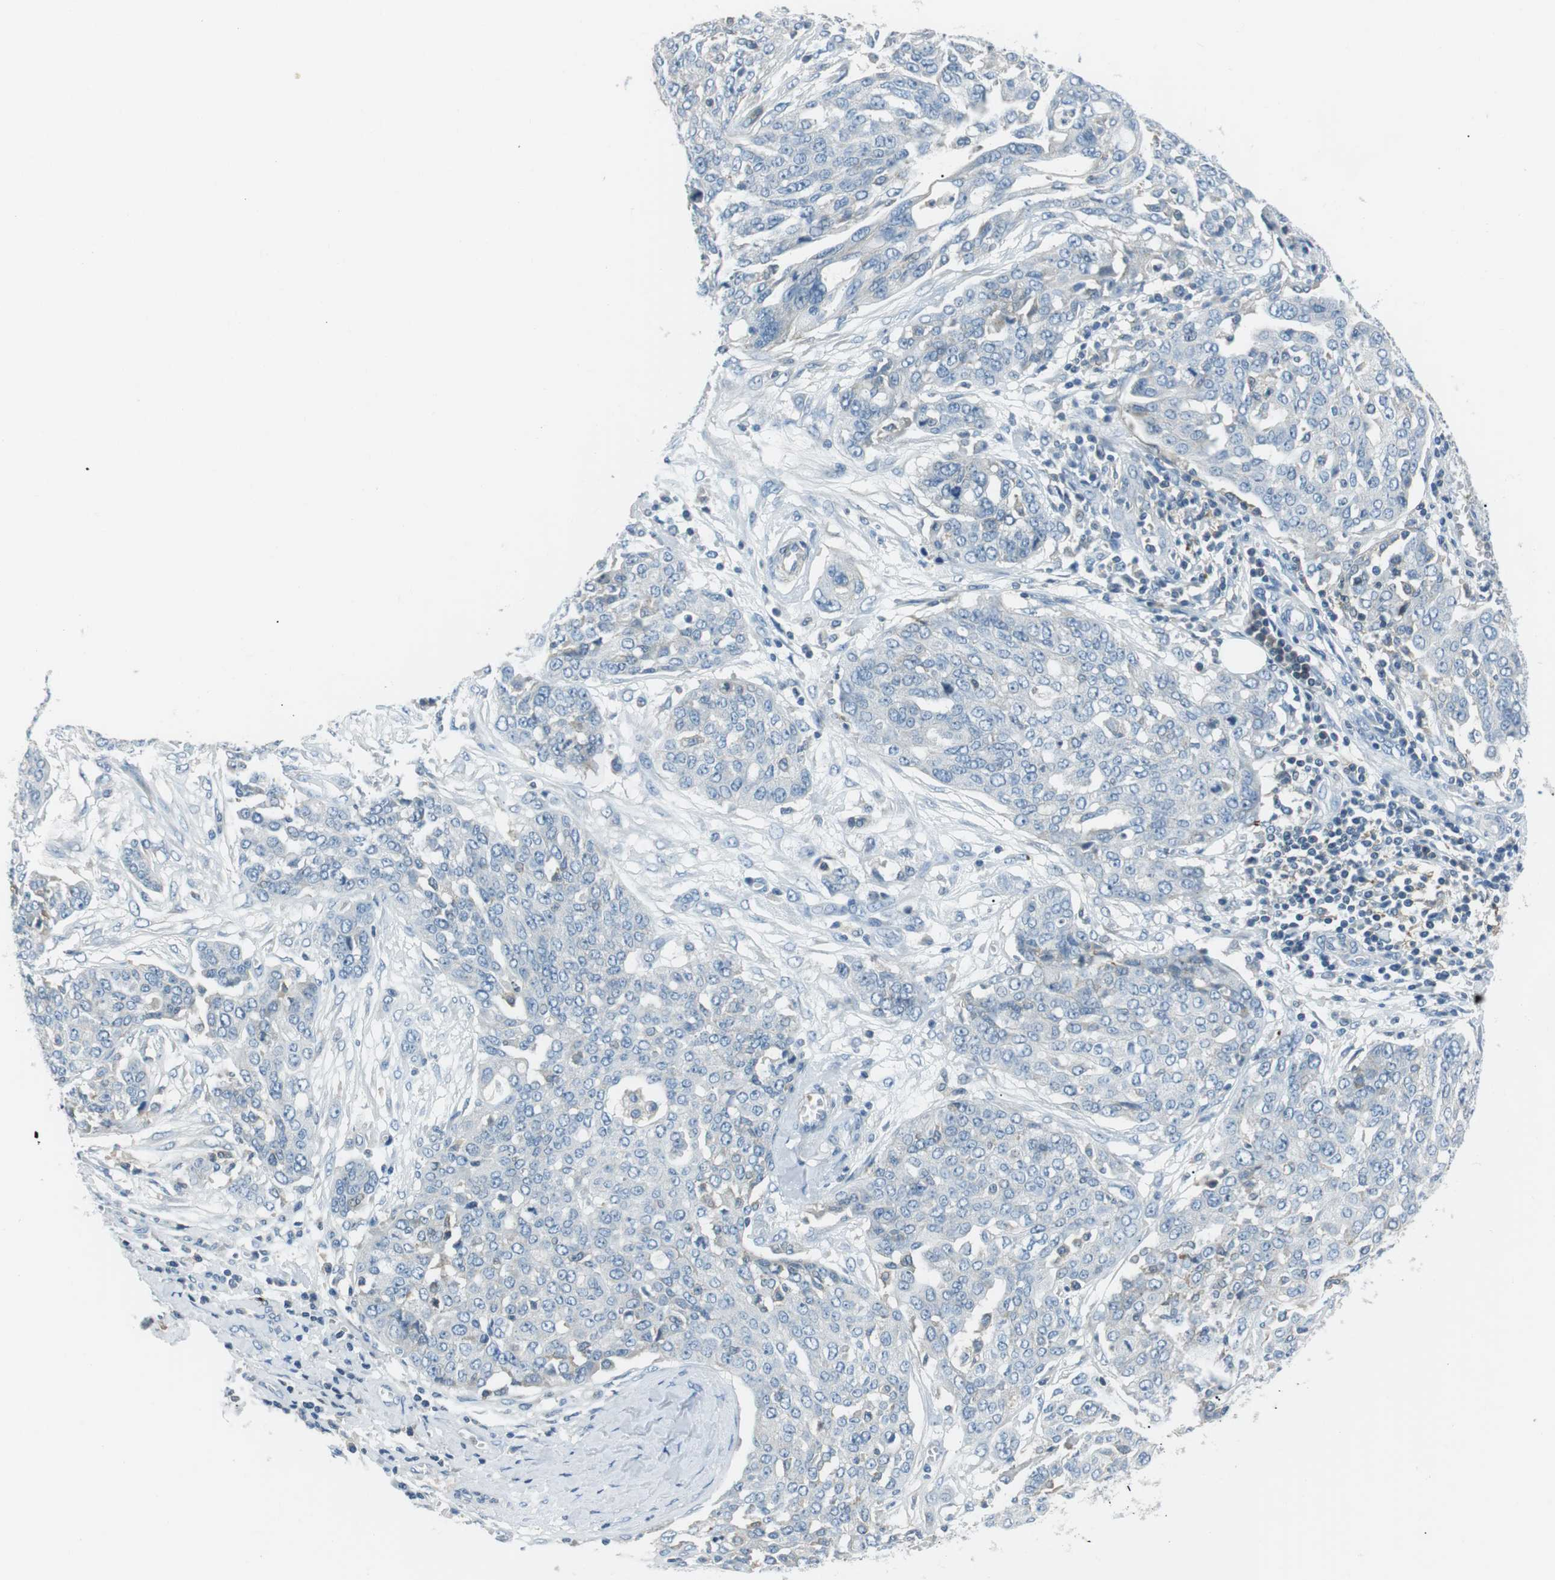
{"staining": {"intensity": "negative", "quantity": "none", "location": "none"}, "tissue": "ovarian cancer", "cell_type": "Tumor cells", "image_type": "cancer", "snomed": [{"axis": "morphology", "description": "Cystadenocarcinoma, serous, NOS"}, {"axis": "topography", "description": "Soft tissue"}, {"axis": "topography", "description": "Ovary"}], "caption": "This histopathology image is of ovarian cancer (serous cystadenocarcinoma) stained with immunohistochemistry to label a protein in brown with the nuclei are counter-stained blue. There is no positivity in tumor cells.", "gene": "ARVCF", "patient": {"sex": "female", "age": 57}}